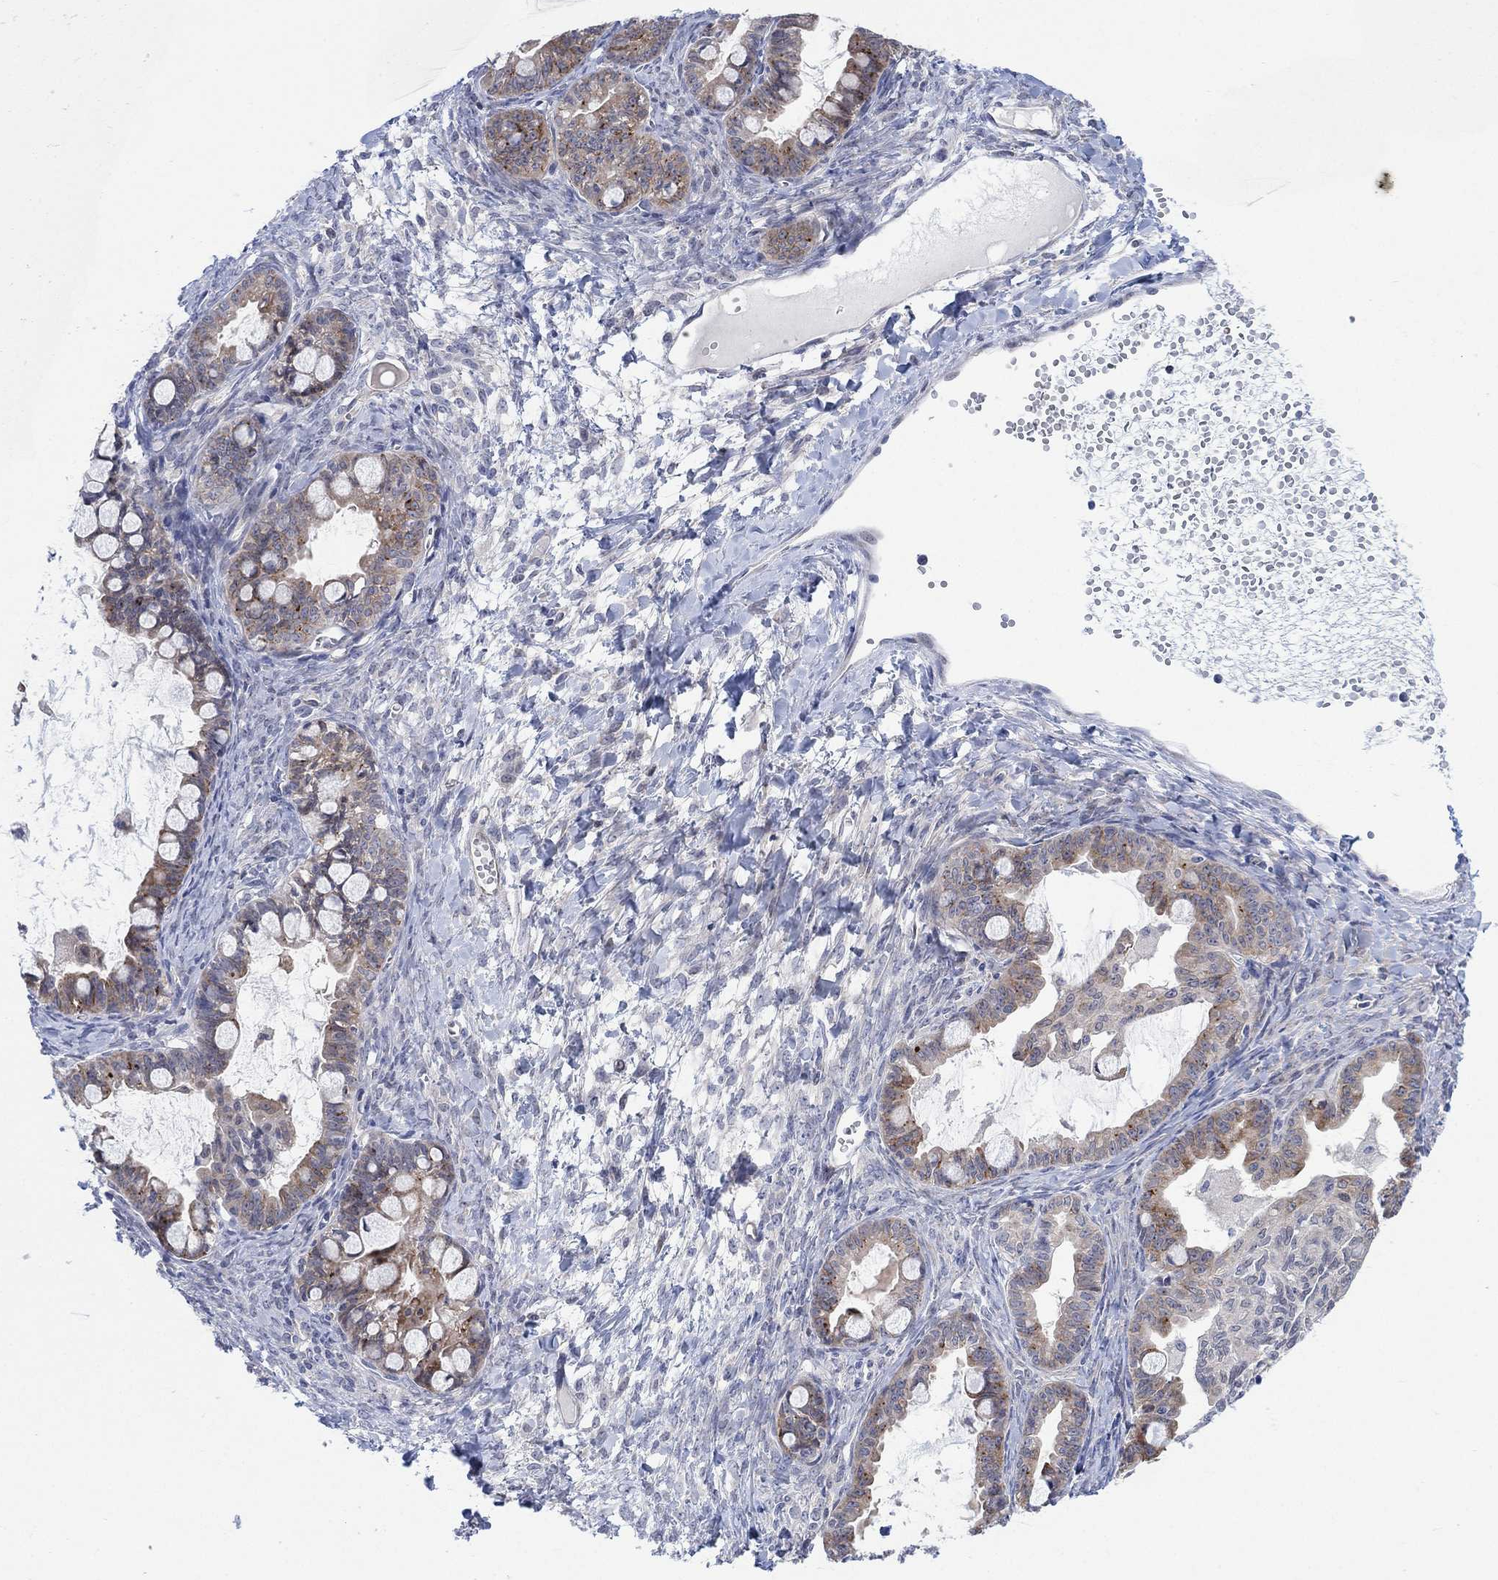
{"staining": {"intensity": "moderate", "quantity": "25%-75%", "location": "cytoplasmic/membranous"}, "tissue": "ovarian cancer", "cell_type": "Tumor cells", "image_type": "cancer", "snomed": [{"axis": "morphology", "description": "Cystadenocarcinoma, mucinous, NOS"}, {"axis": "topography", "description": "Ovary"}], "caption": "Immunohistochemical staining of ovarian mucinous cystadenocarcinoma exhibits moderate cytoplasmic/membranous protein staining in approximately 25%-75% of tumor cells.", "gene": "CNTF", "patient": {"sex": "female", "age": 63}}